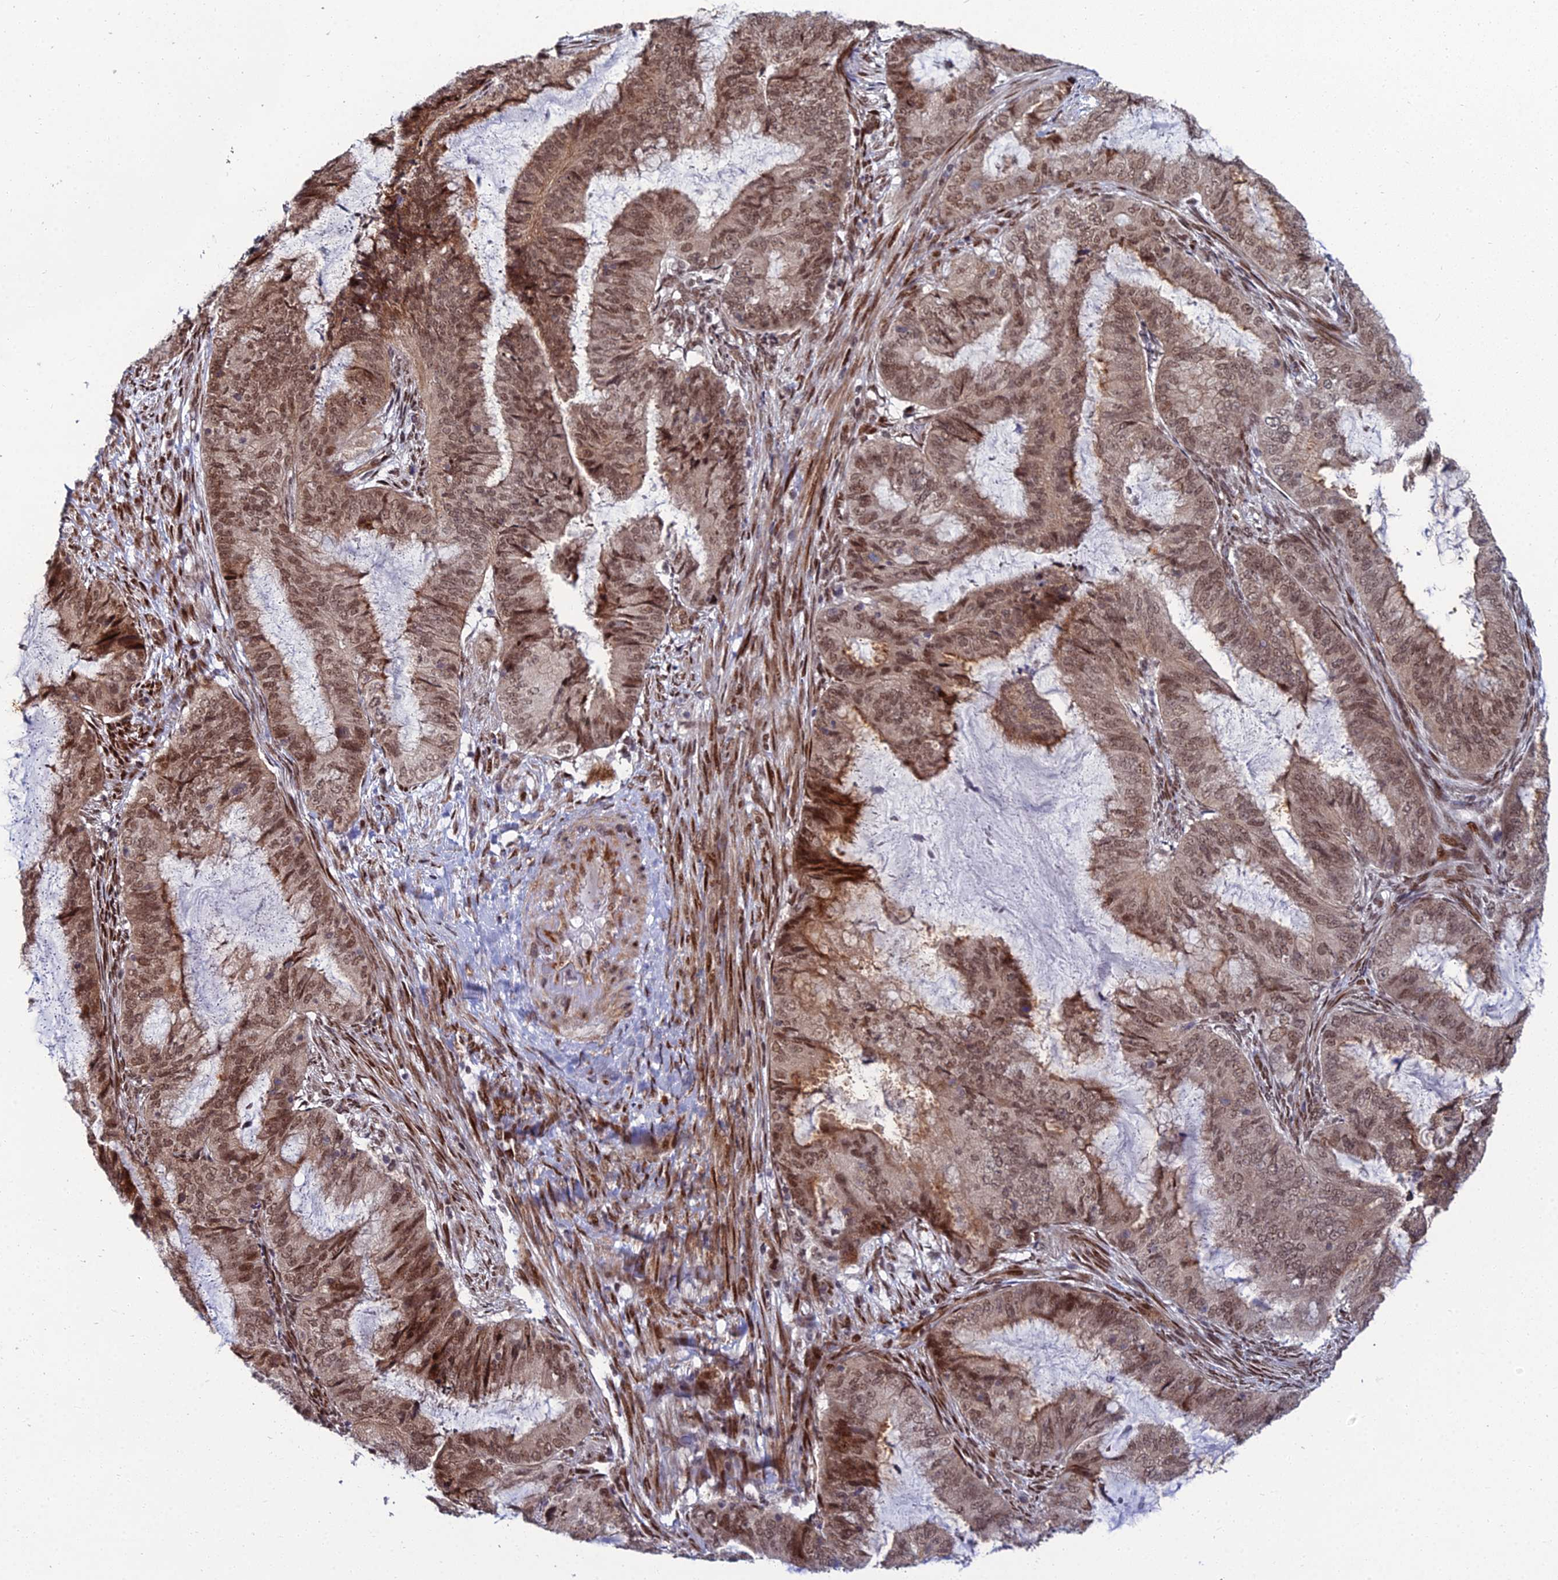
{"staining": {"intensity": "moderate", "quantity": ">75%", "location": "cytoplasmic/membranous,nuclear"}, "tissue": "endometrial cancer", "cell_type": "Tumor cells", "image_type": "cancer", "snomed": [{"axis": "morphology", "description": "Adenocarcinoma, NOS"}, {"axis": "topography", "description": "Endometrium"}], "caption": "Tumor cells display medium levels of moderate cytoplasmic/membranous and nuclear staining in about >75% of cells in endometrial cancer. (DAB IHC with brightfield microscopy, high magnification).", "gene": "ZNF668", "patient": {"sex": "female", "age": 51}}